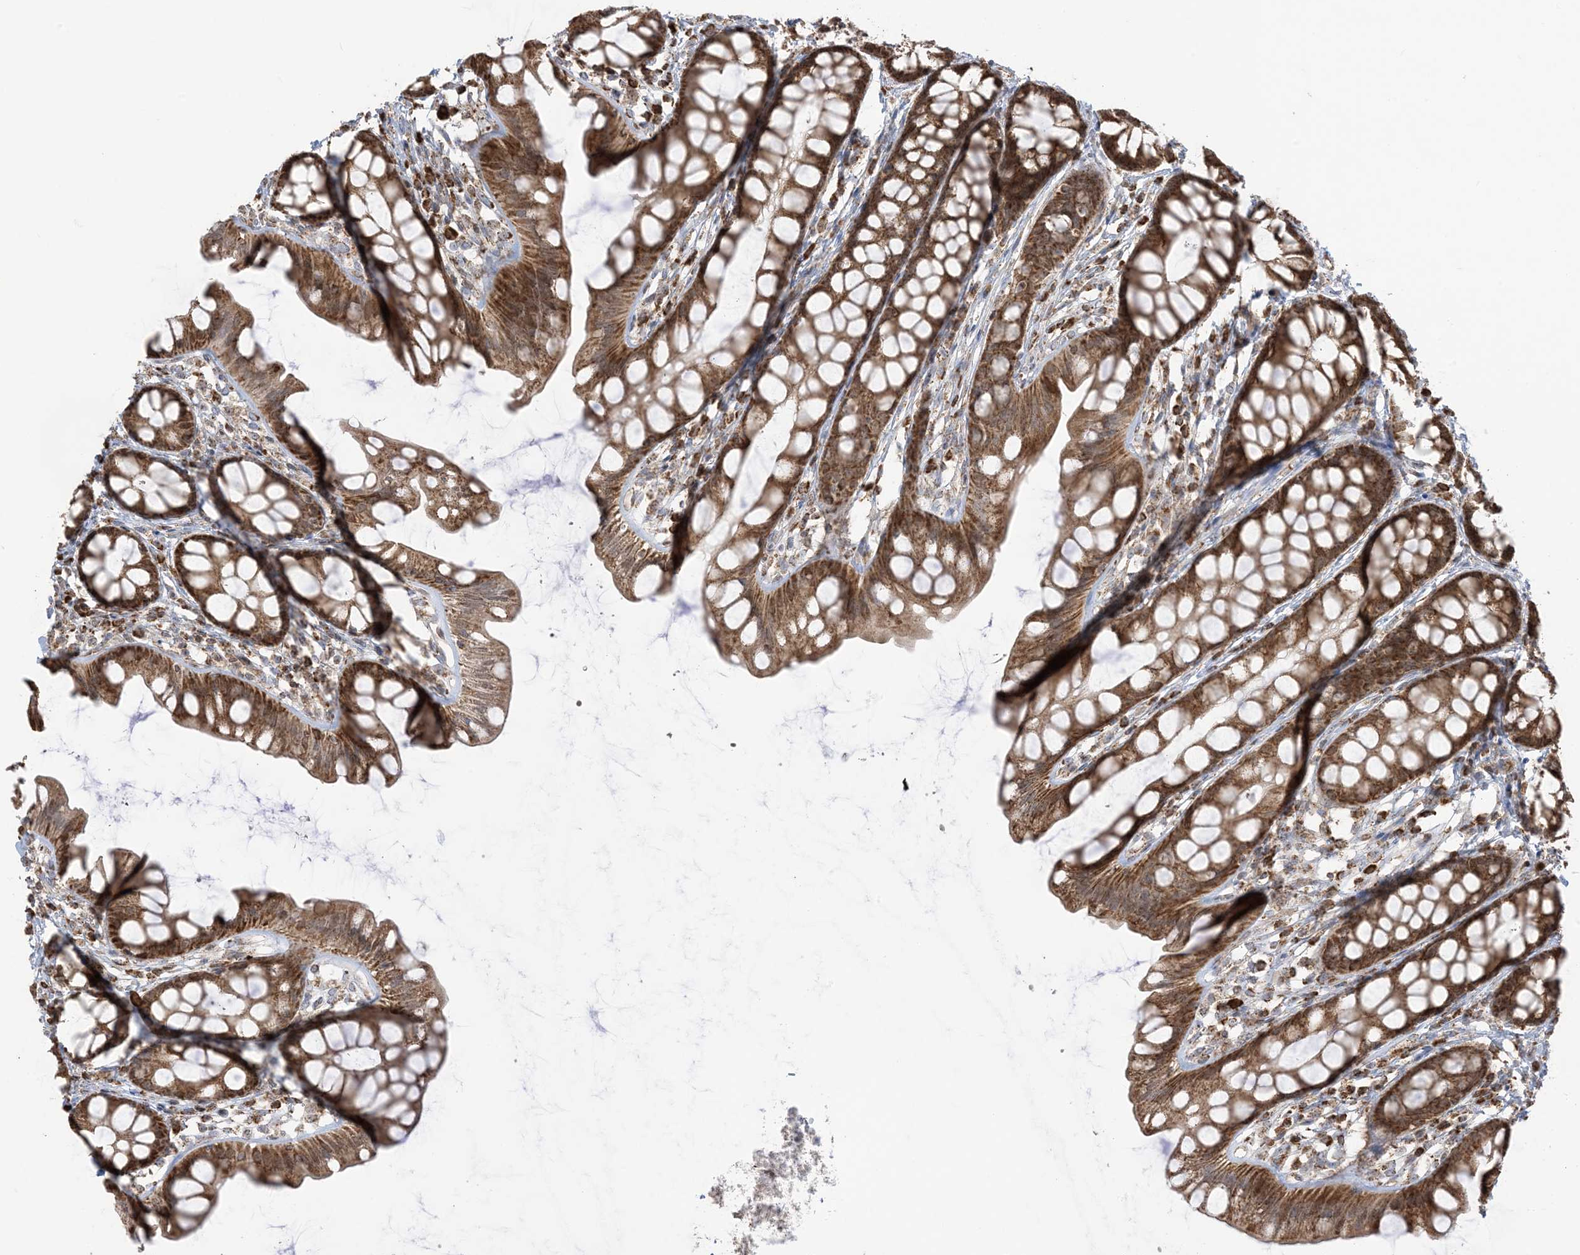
{"staining": {"intensity": "moderate", "quantity": ">75%", "location": "cytoplasmic/membranous,nuclear"}, "tissue": "rectum", "cell_type": "Glandular cells", "image_type": "normal", "snomed": [{"axis": "morphology", "description": "Normal tissue, NOS"}, {"axis": "topography", "description": "Rectum"}], "caption": "The micrograph shows staining of benign rectum, revealing moderate cytoplasmic/membranous,nuclear protein positivity (brown color) within glandular cells. Using DAB (brown) and hematoxylin (blue) stains, captured at high magnification using brightfield microscopy.", "gene": "MAPKBP1", "patient": {"sex": "female", "age": 65}}